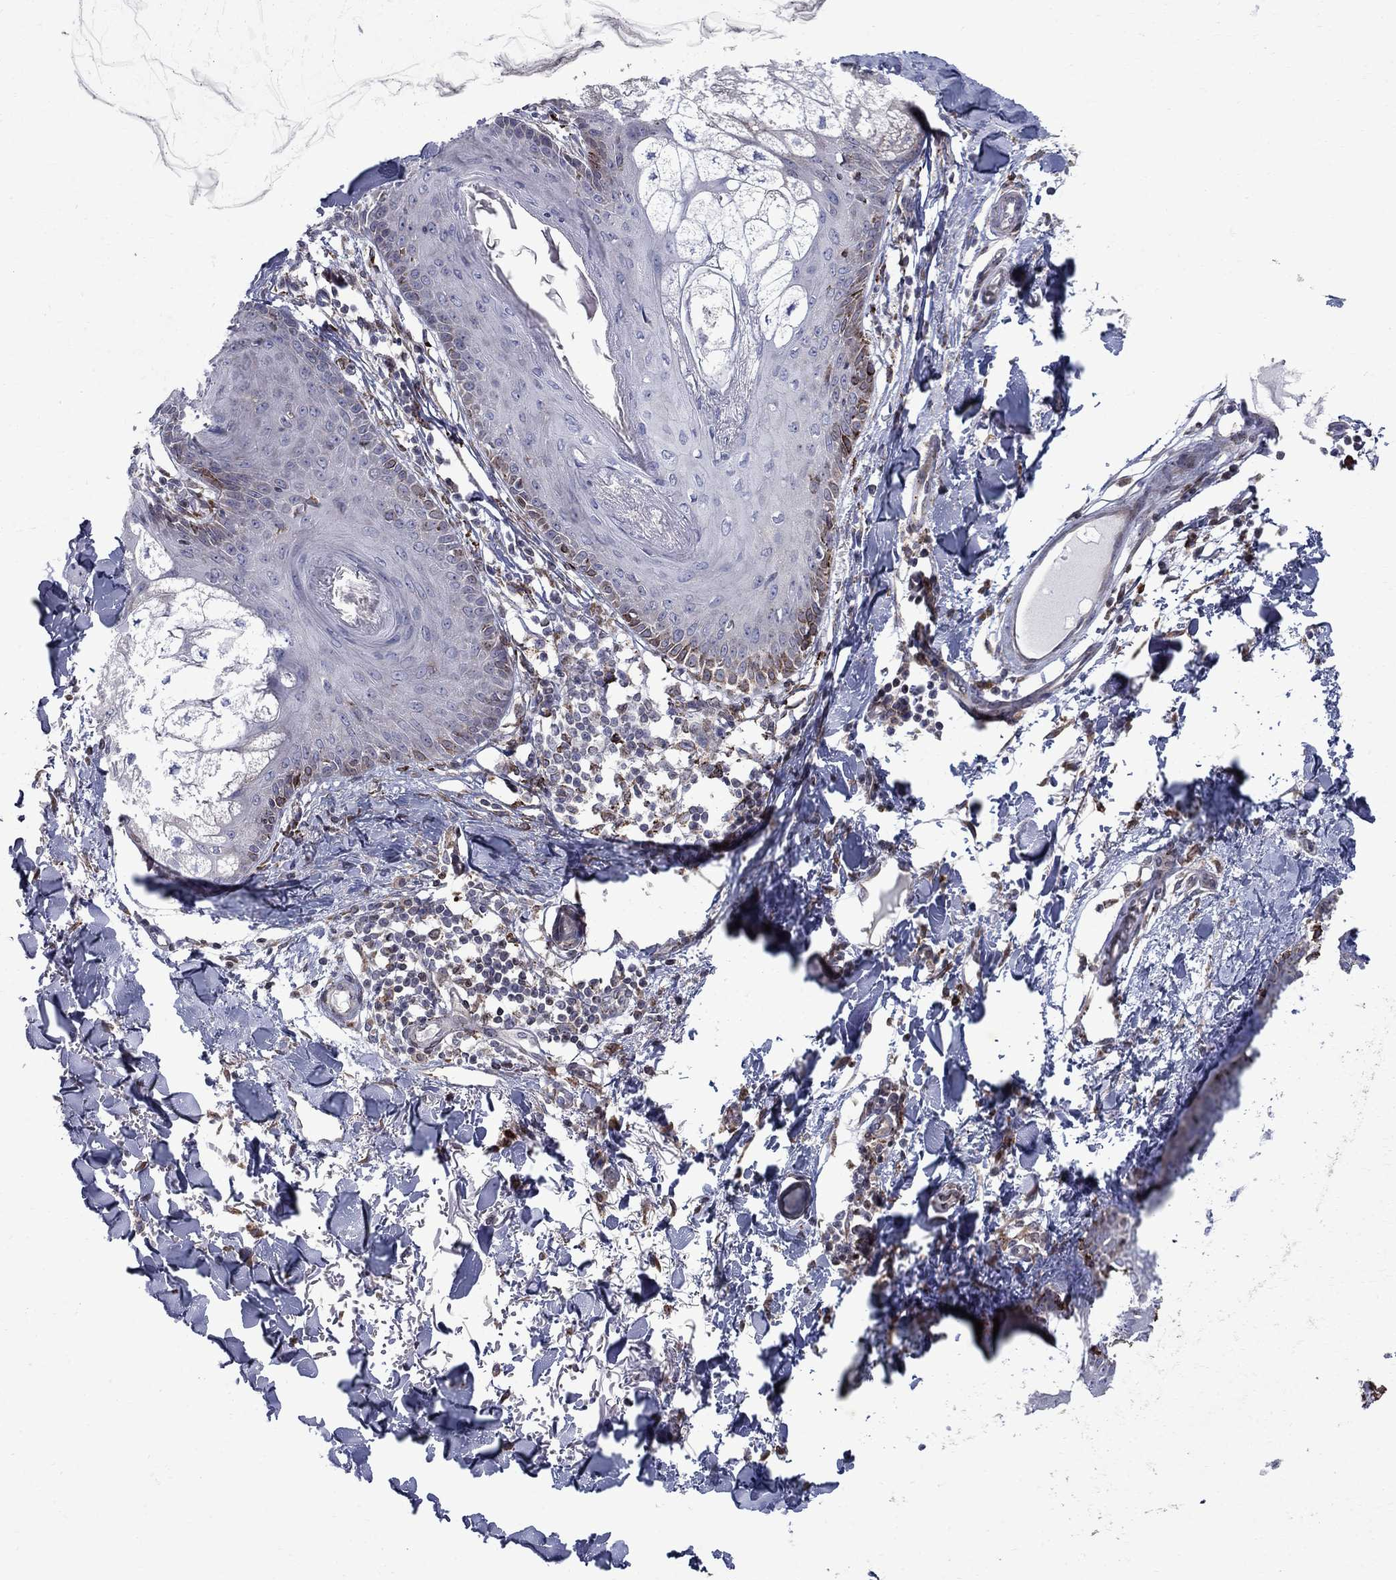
{"staining": {"intensity": "strong", "quantity": "25%-75%", "location": "nuclear"}, "tissue": "skin", "cell_type": "Fibroblasts", "image_type": "normal", "snomed": [{"axis": "morphology", "description": "Normal tissue, NOS"}, {"axis": "topography", "description": "Skin"}], "caption": "A high-resolution photomicrograph shows IHC staining of benign skin, which shows strong nuclear positivity in approximately 25%-75% of fibroblasts.", "gene": "CAB39L", "patient": {"sex": "male", "age": 76}}